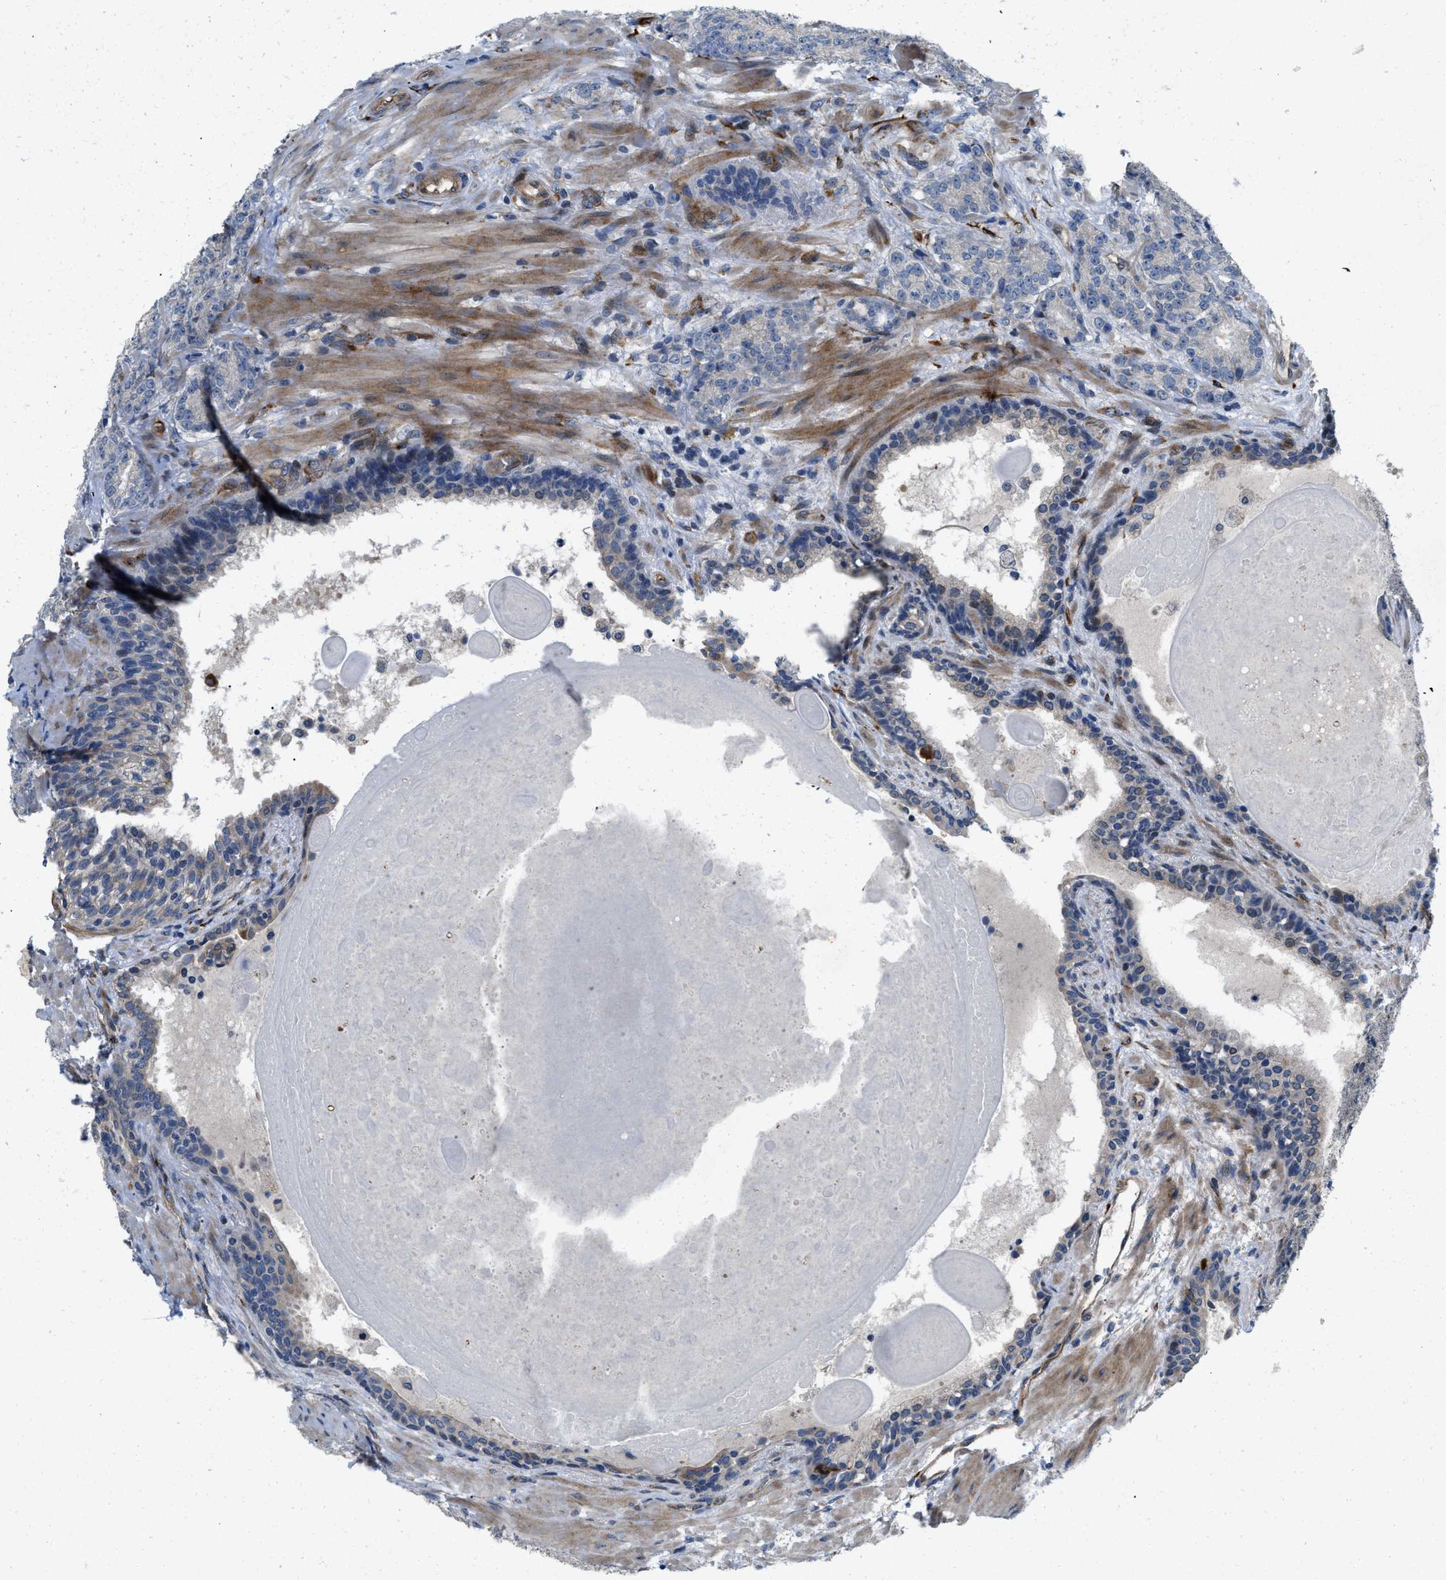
{"staining": {"intensity": "negative", "quantity": "none", "location": "none"}, "tissue": "prostate cancer", "cell_type": "Tumor cells", "image_type": "cancer", "snomed": [{"axis": "morphology", "description": "Adenocarcinoma, High grade"}, {"axis": "topography", "description": "Prostate"}], "caption": "Image shows no protein positivity in tumor cells of high-grade adenocarcinoma (prostate) tissue. The staining is performed using DAB brown chromogen with nuclei counter-stained in using hematoxylin.", "gene": "HSPA12B", "patient": {"sex": "male", "age": 61}}